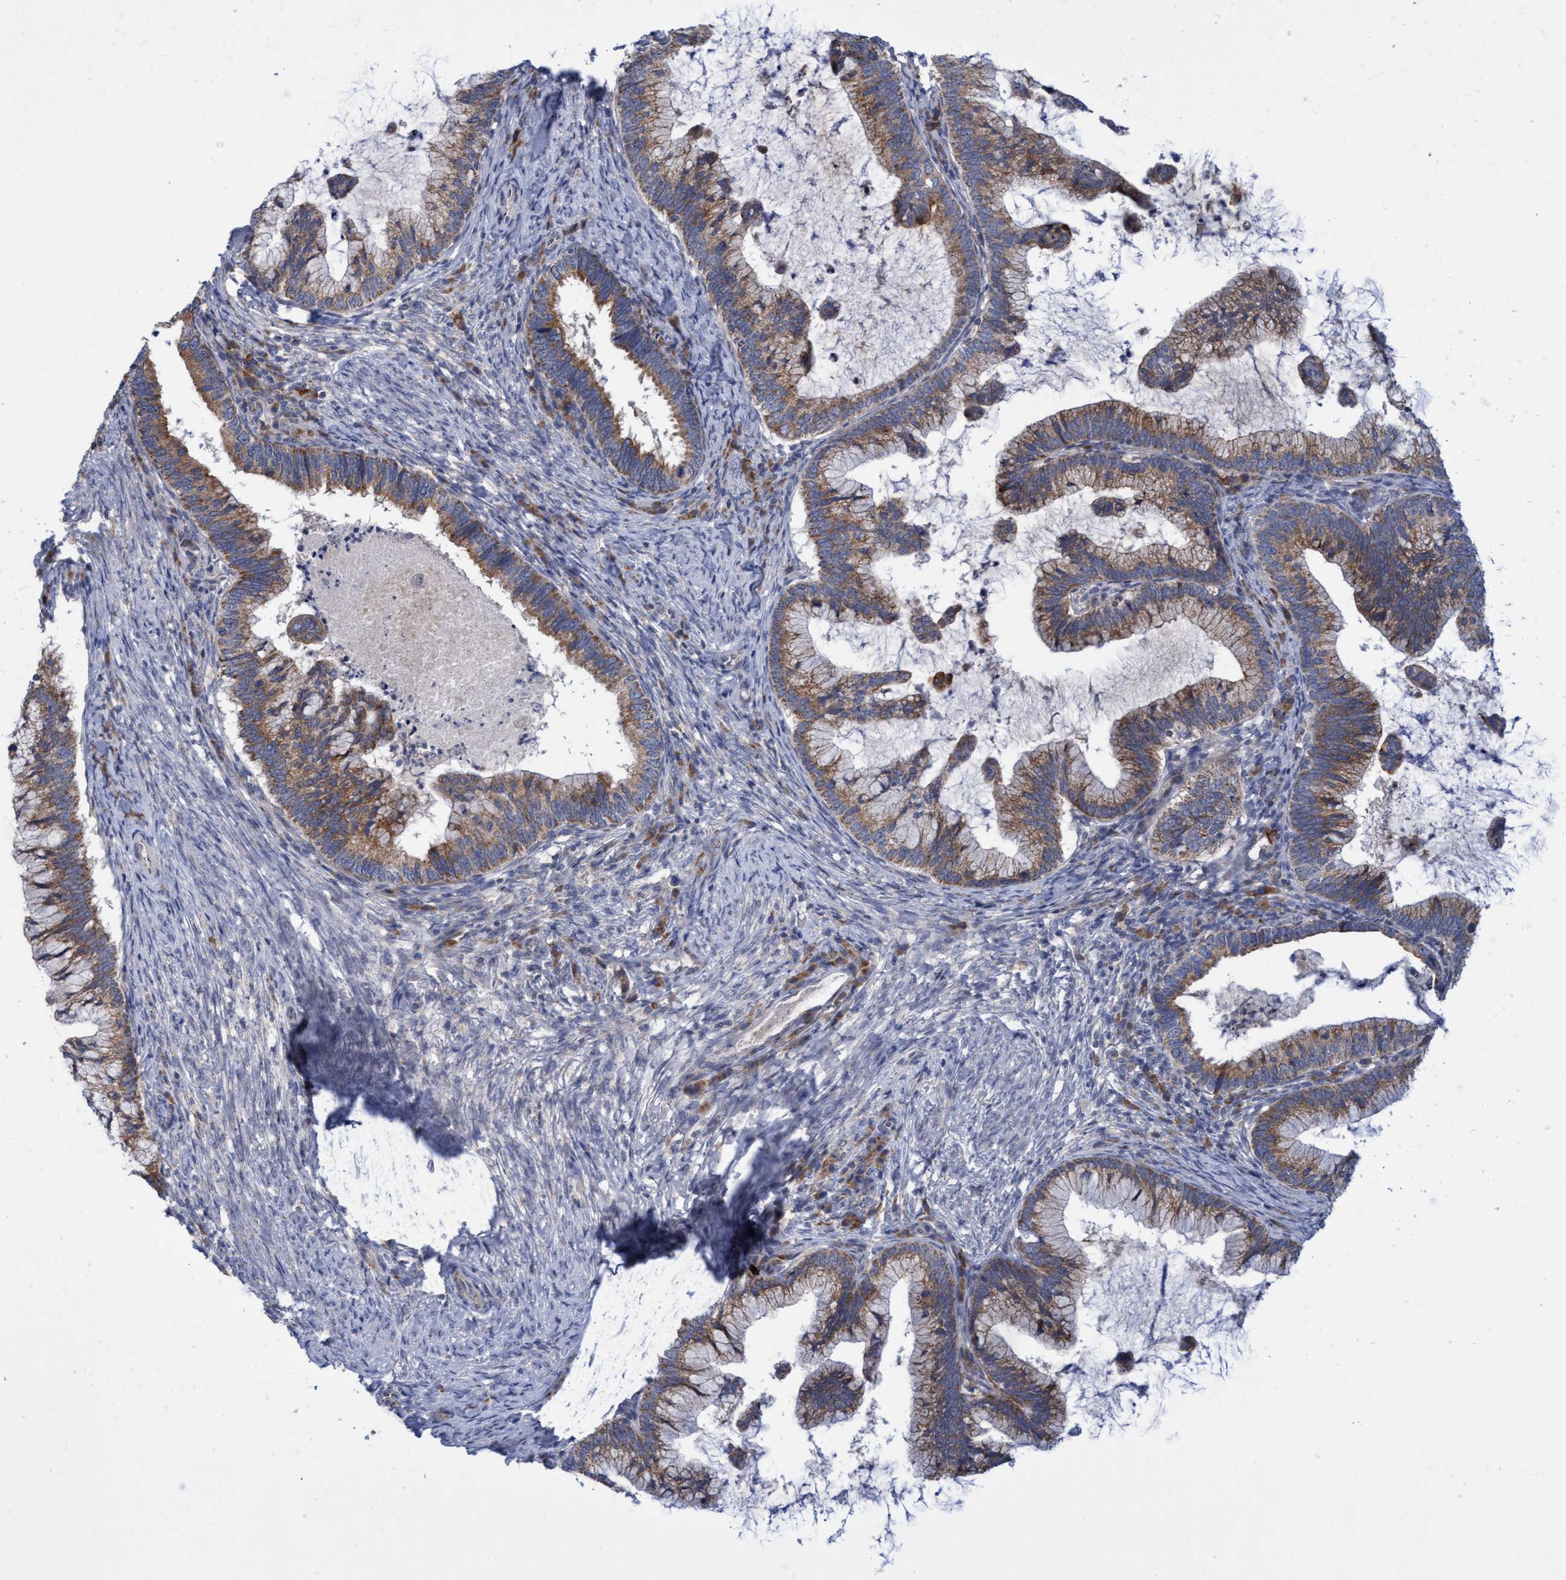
{"staining": {"intensity": "moderate", "quantity": ">75%", "location": "cytoplasmic/membranous"}, "tissue": "cervical cancer", "cell_type": "Tumor cells", "image_type": "cancer", "snomed": [{"axis": "morphology", "description": "Adenocarcinoma, NOS"}, {"axis": "topography", "description": "Cervix"}], "caption": "A histopathology image of cervical cancer (adenocarcinoma) stained for a protein shows moderate cytoplasmic/membranous brown staining in tumor cells.", "gene": "NAT16", "patient": {"sex": "female", "age": 36}}